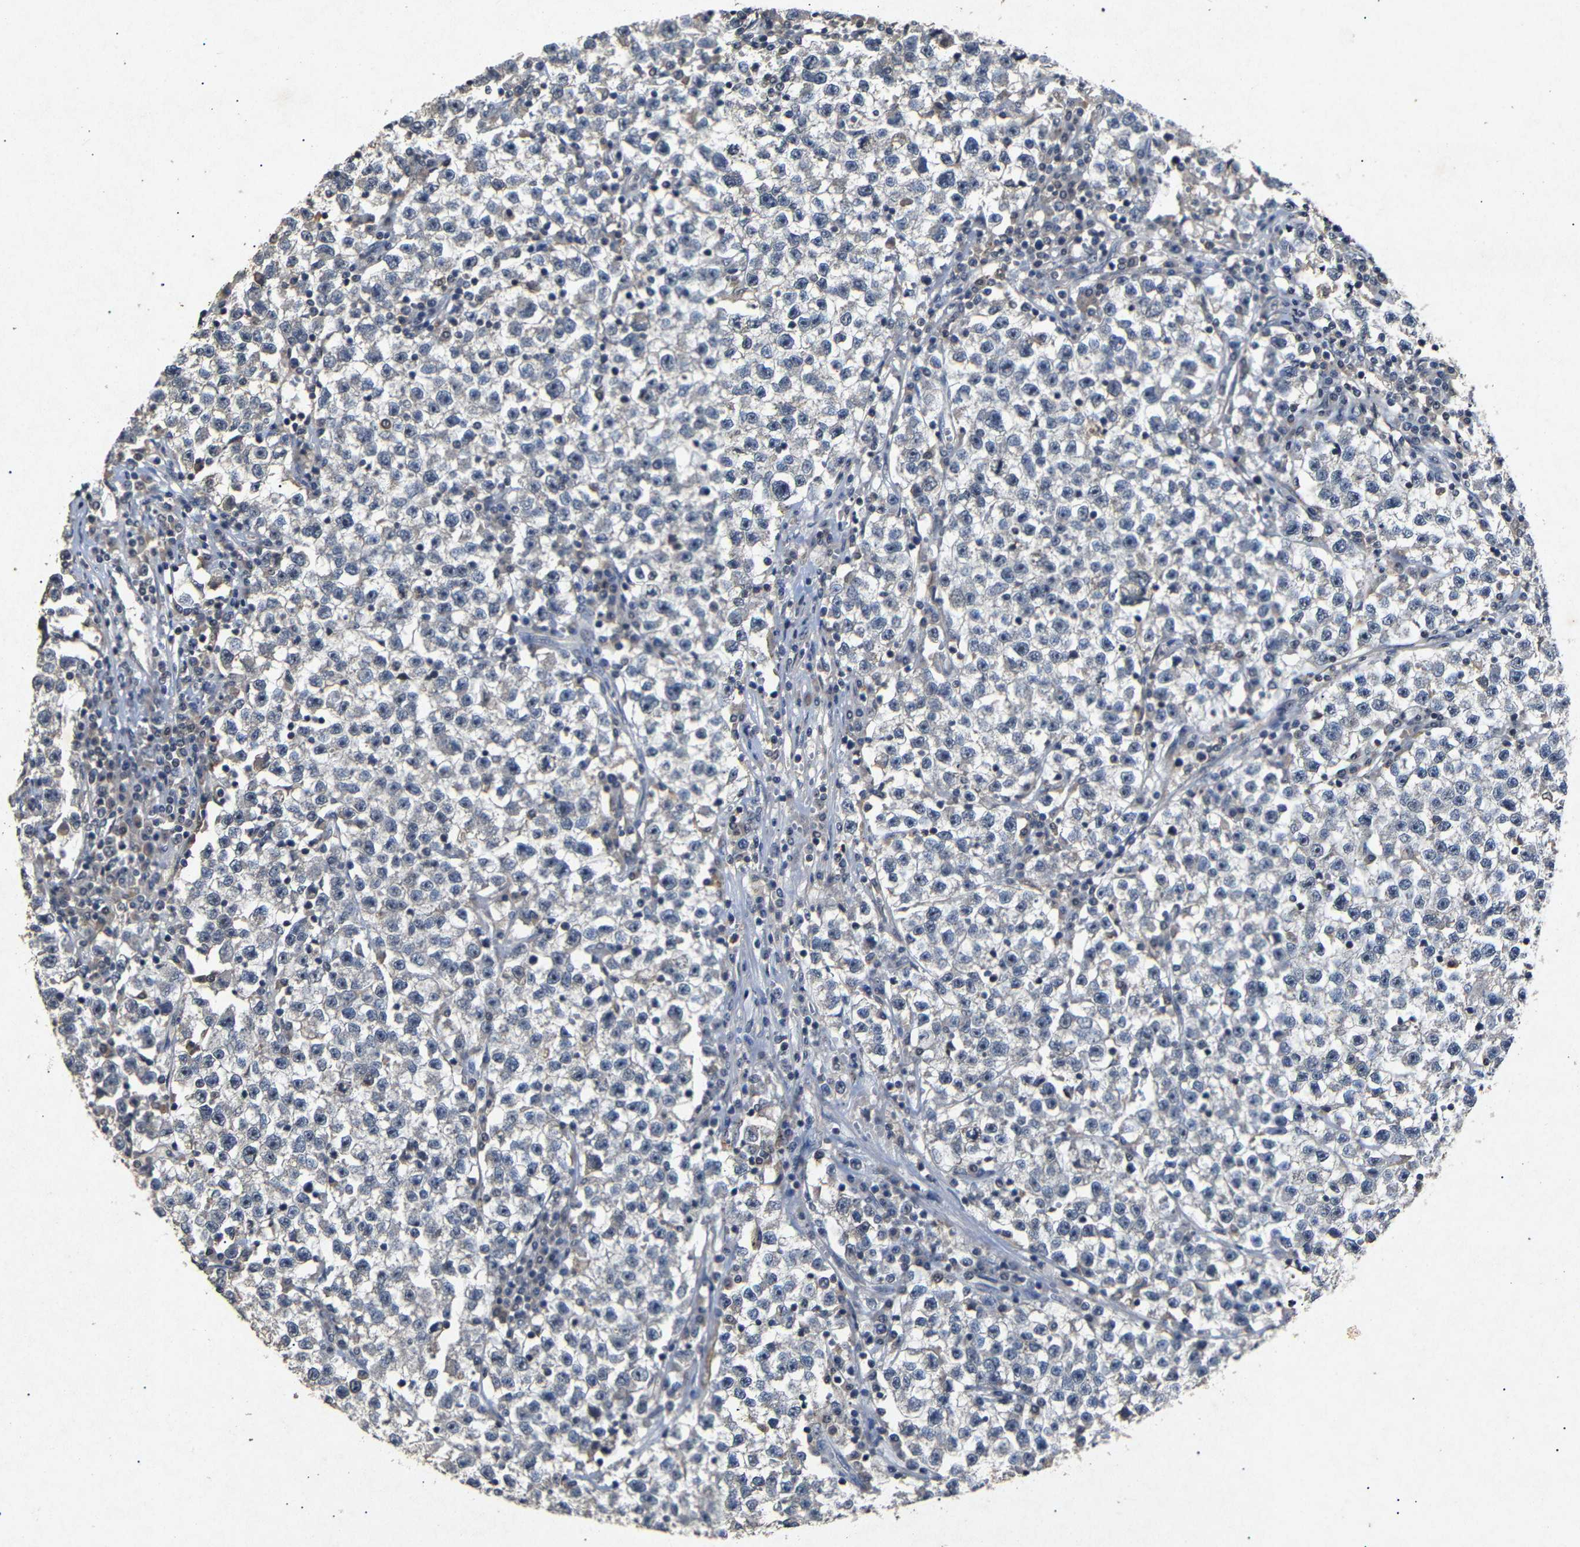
{"staining": {"intensity": "negative", "quantity": "none", "location": "none"}, "tissue": "testis cancer", "cell_type": "Tumor cells", "image_type": "cancer", "snomed": [{"axis": "morphology", "description": "Seminoma, NOS"}, {"axis": "topography", "description": "Testis"}], "caption": "Immunohistochemistry image of testis cancer (seminoma) stained for a protein (brown), which displays no positivity in tumor cells. Nuclei are stained in blue.", "gene": "PARN", "patient": {"sex": "male", "age": 22}}